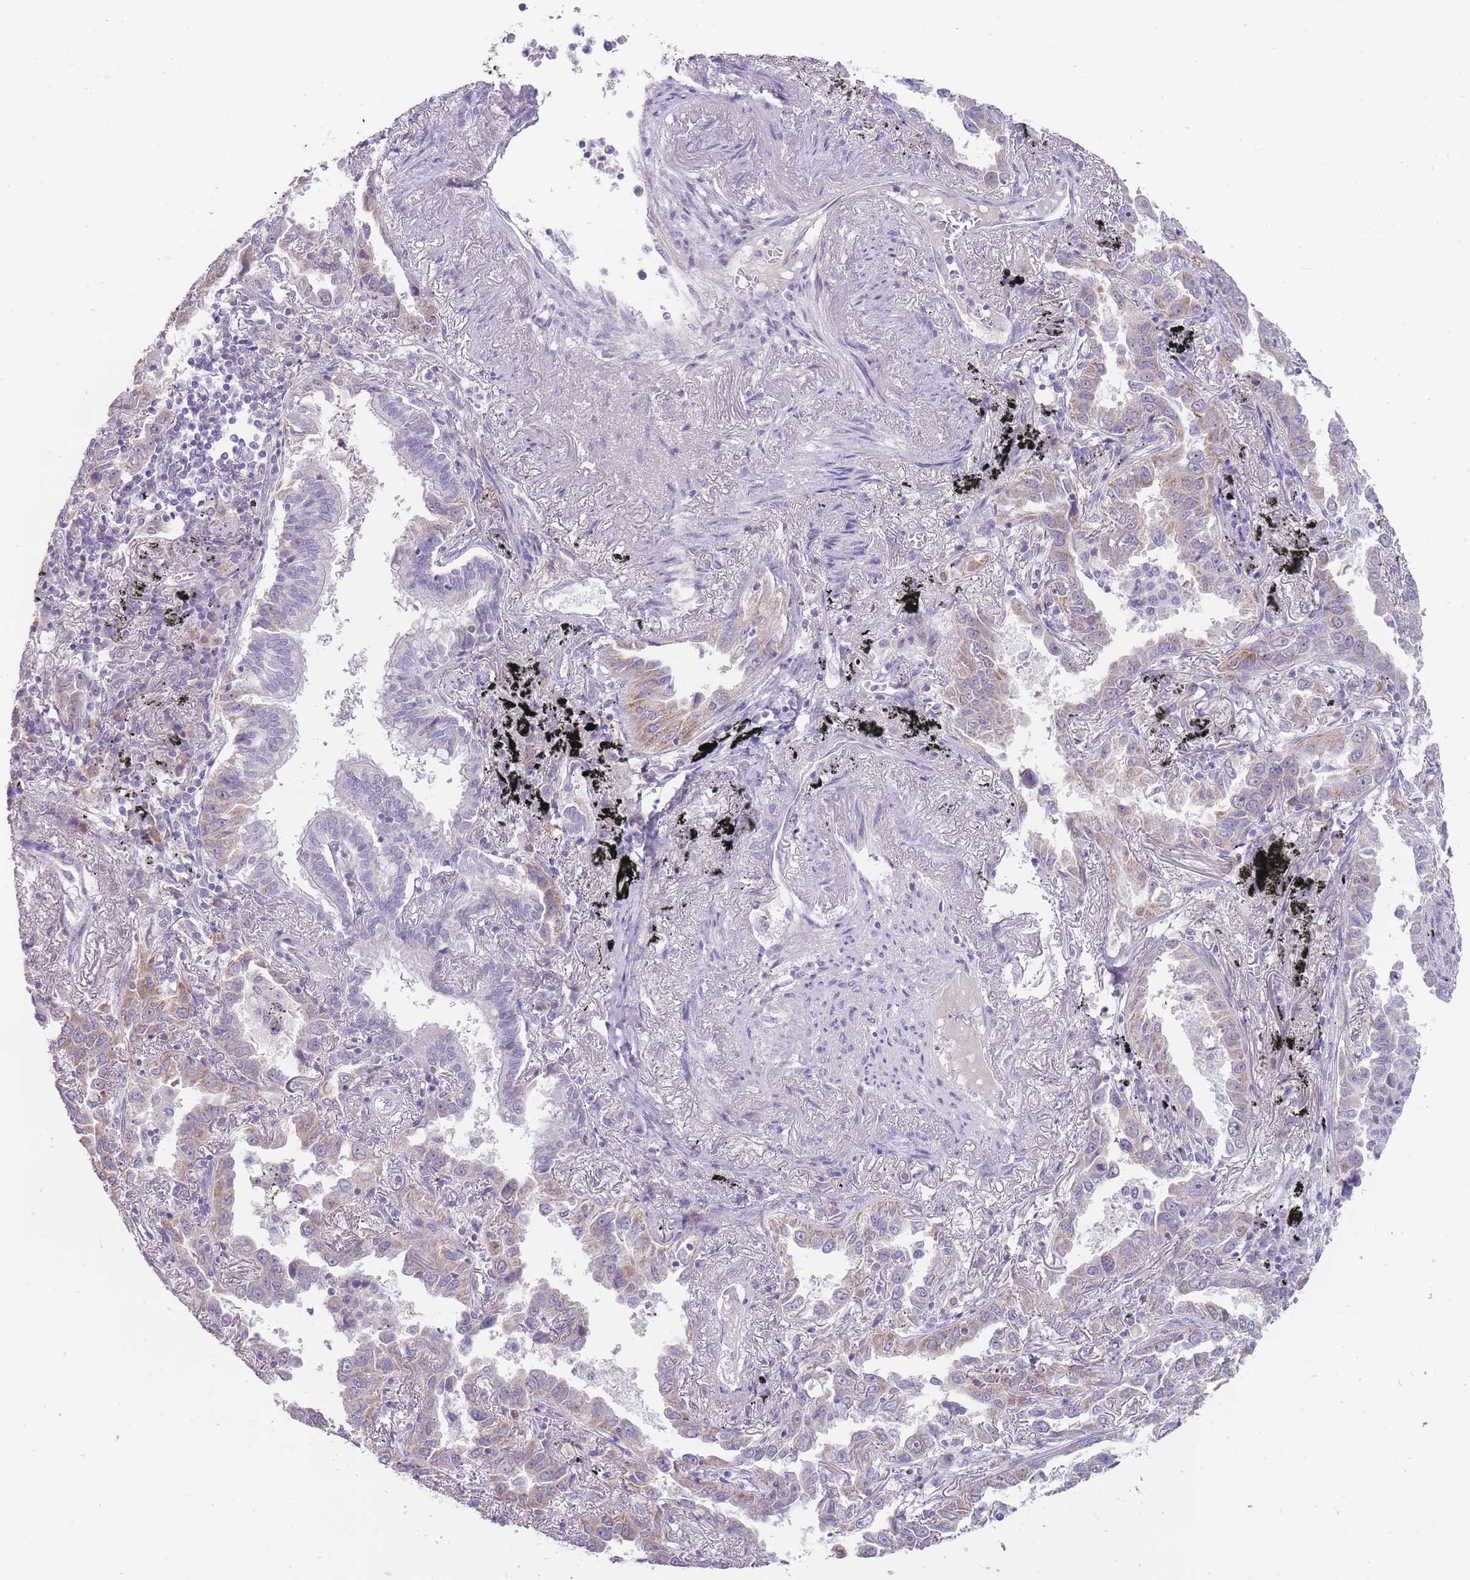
{"staining": {"intensity": "weak", "quantity": "25%-75%", "location": "cytoplasmic/membranous"}, "tissue": "lung cancer", "cell_type": "Tumor cells", "image_type": "cancer", "snomed": [{"axis": "morphology", "description": "Adenocarcinoma, NOS"}, {"axis": "topography", "description": "Lung"}], "caption": "Human lung cancer (adenocarcinoma) stained with a brown dye displays weak cytoplasmic/membranous positive expression in about 25%-75% of tumor cells.", "gene": "ERICH4", "patient": {"sex": "male", "age": 67}}